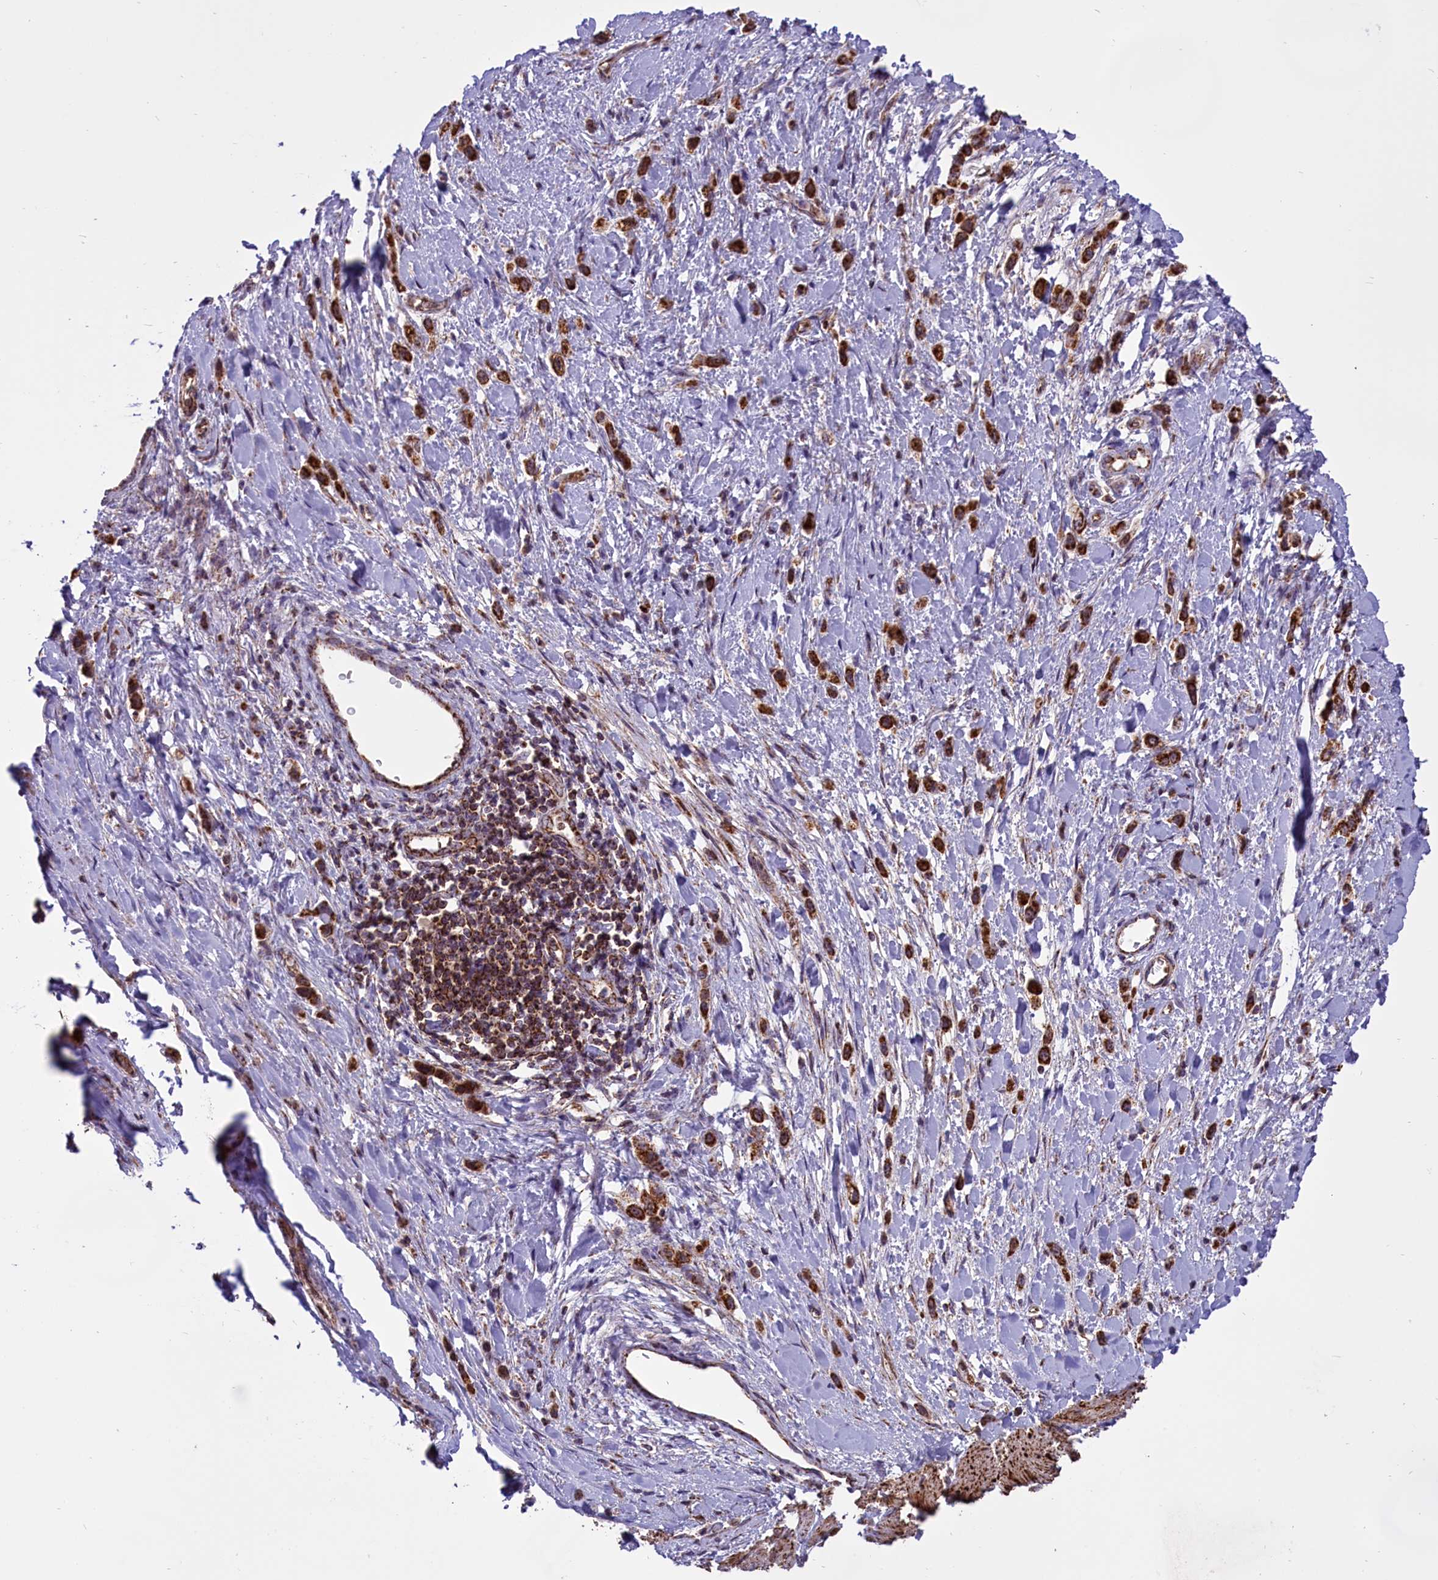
{"staining": {"intensity": "strong", "quantity": ">75%", "location": "cytoplasmic/membranous"}, "tissue": "stomach cancer", "cell_type": "Tumor cells", "image_type": "cancer", "snomed": [{"axis": "morphology", "description": "Adenocarcinoma, NOS"}, {"axis": "topography", "description": "Stomach"}], "caption": "About >75% of tumor cells in human adenocarcinoma (stomach) exhibit strong cytoplasmic/membranous protein positivity as visualized by brown immunohistochemical staining.", "gene": "NDUFS5", "patient": {"sex": "female", "age": 65}}